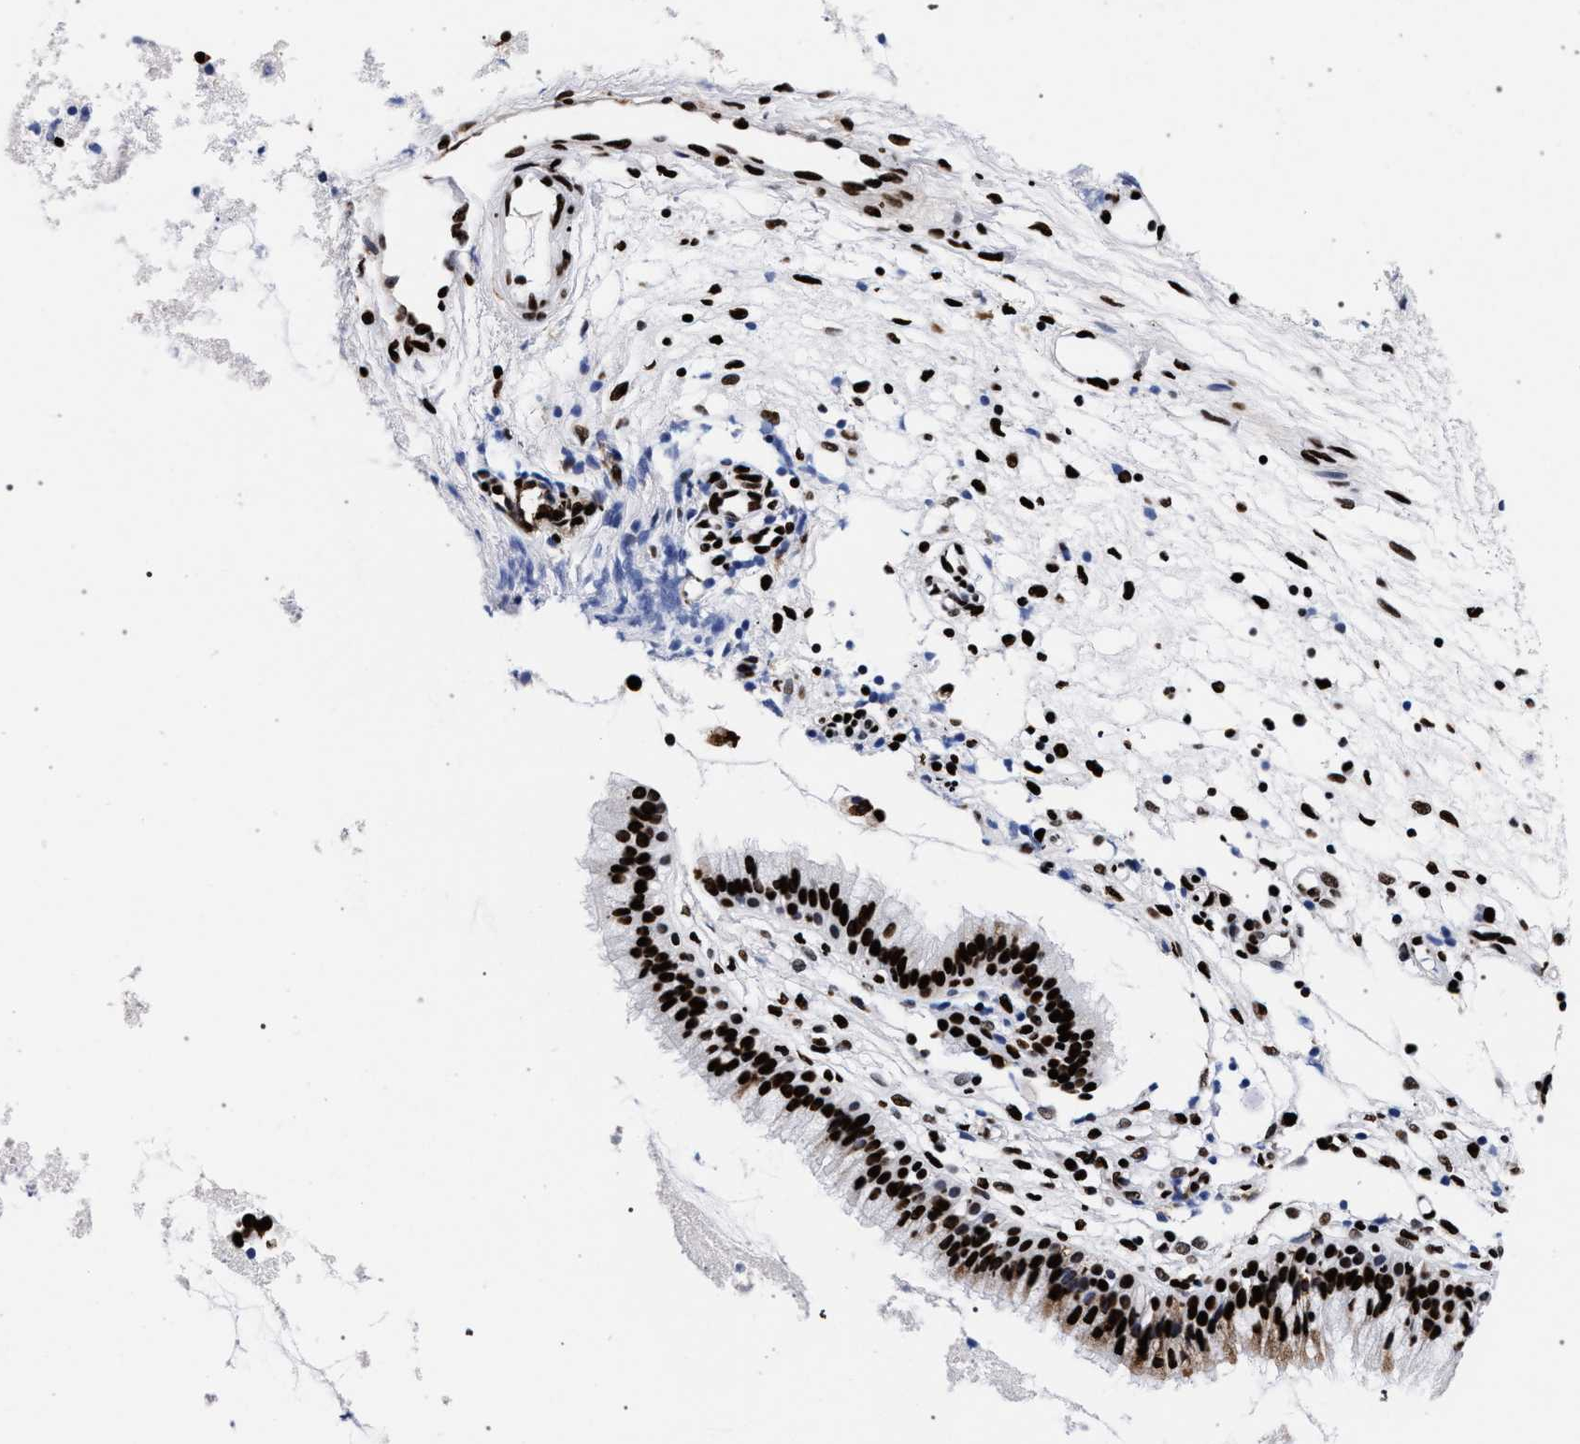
{"staining": {"intensity": "strong", "quantity": ">75%", "location": "nuclear"}, "tissue": "nasopharynx", "cell_type": "Respiratory epithelial cells", "image_type": "normal", "snomed": [{"axis": "morphology", "description": "Normal tissue, NOS"}, {"axis": "topography", "description": "Nasopharynx"}], "caption": "DAB immunohistochemical staining of unremarkable human nasopharynx shows strong nuclear protein expression in approximately >75% of respiratory epithelial cells.", "gene": "HNRNPA1", "patient": {"sex": "male", "age": 21}}